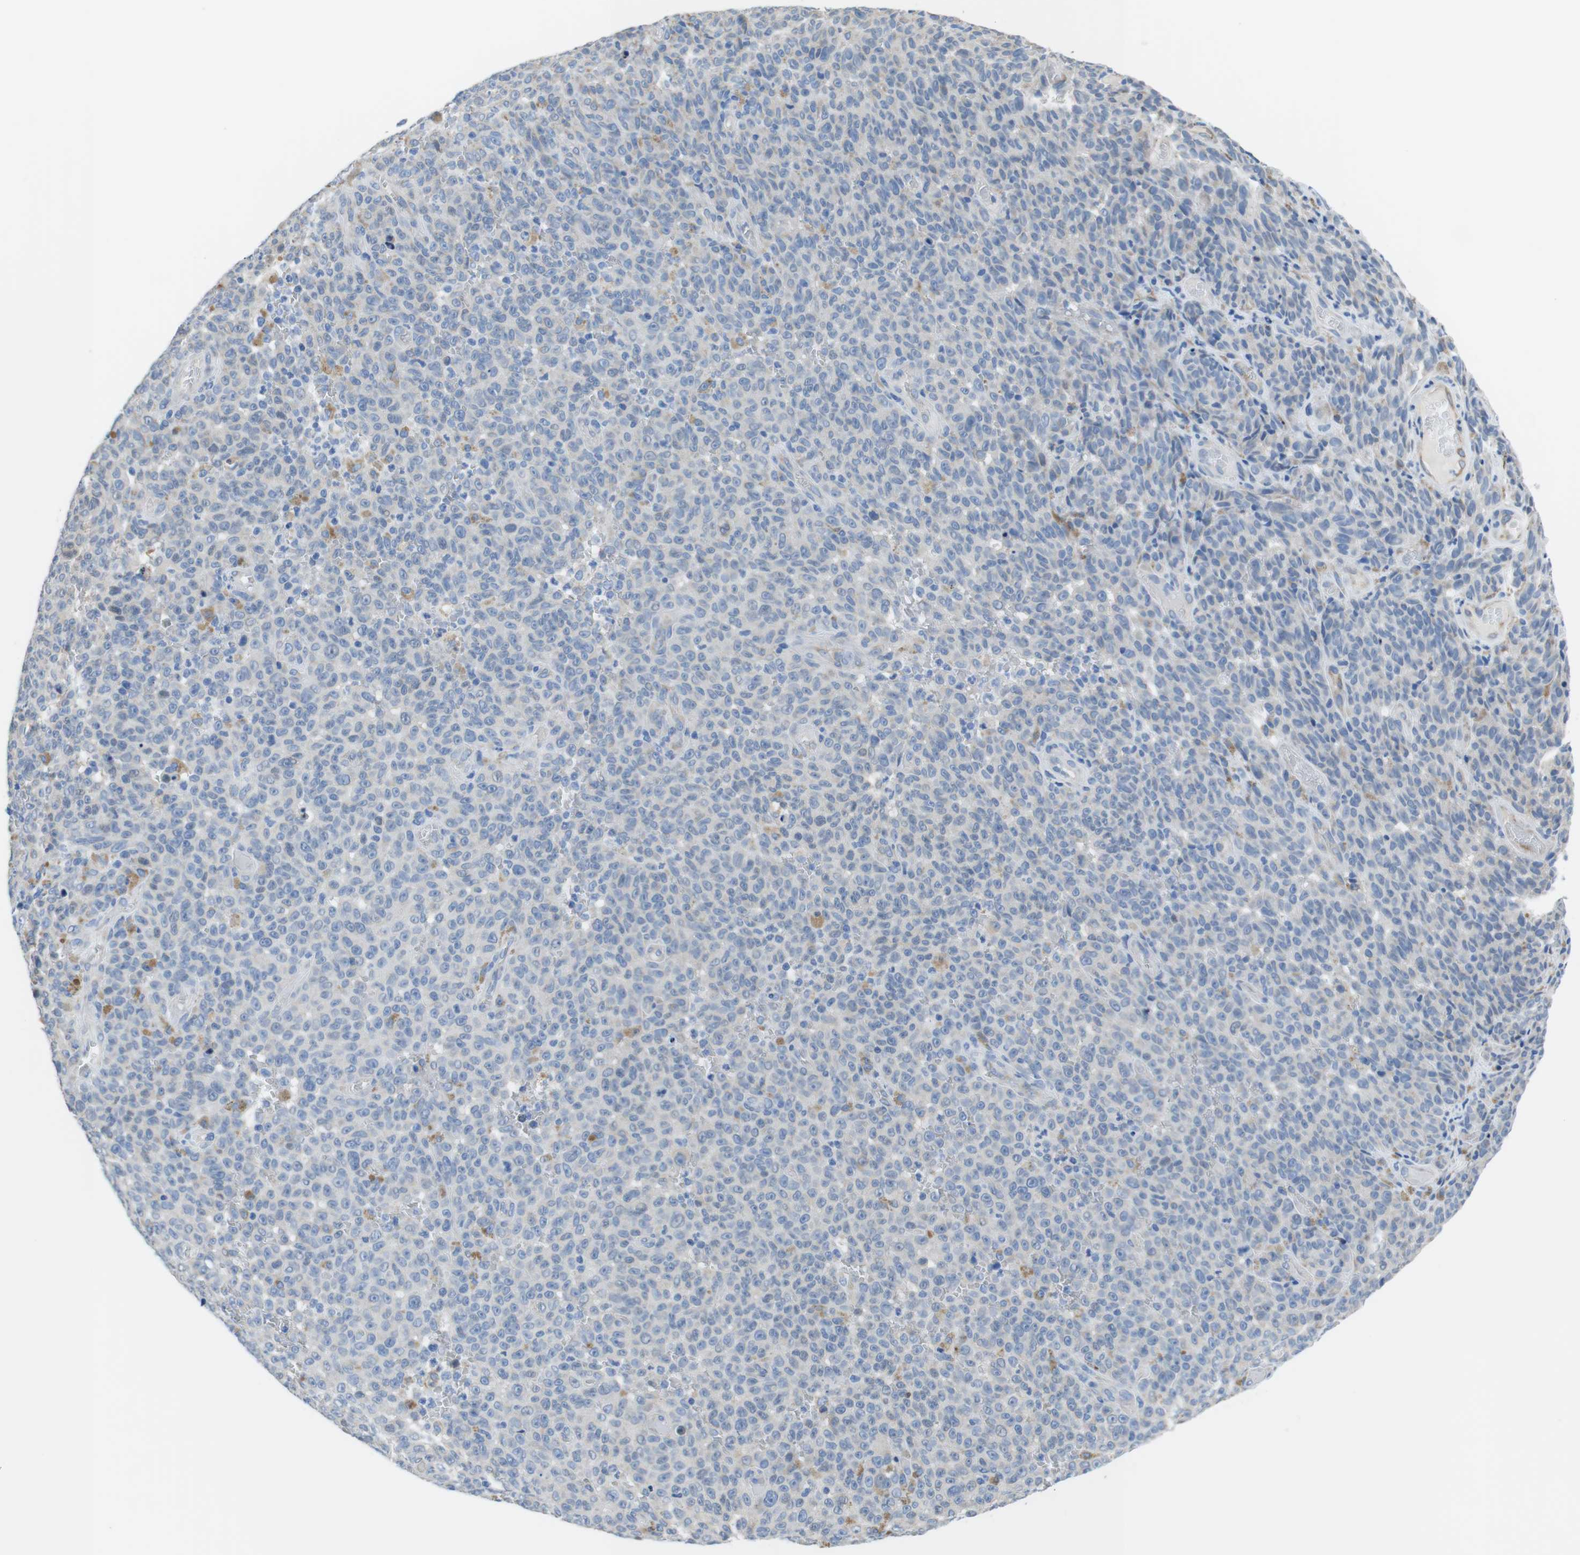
{"staining": {"intensity": "negative", "quantity": "none", "location": "none"}, "tissue": "melanoma", "cell_type": "Tumor cells", "image_type": "cancer", "snomed": [{"axis": "morphology", "description": "Malignant melanoma, NOS"}, {"axis": "topography", "description": "Skin"}], "caption": "This micrograph is of malignant melanoma stained with immunohistochemistry (IHC) to label a protein in brown with the nuclei are counter-stained blue. There is no staining in tumor cells.", "gene": "CDH8", "patient": {"sex": "female", "age": 82}}